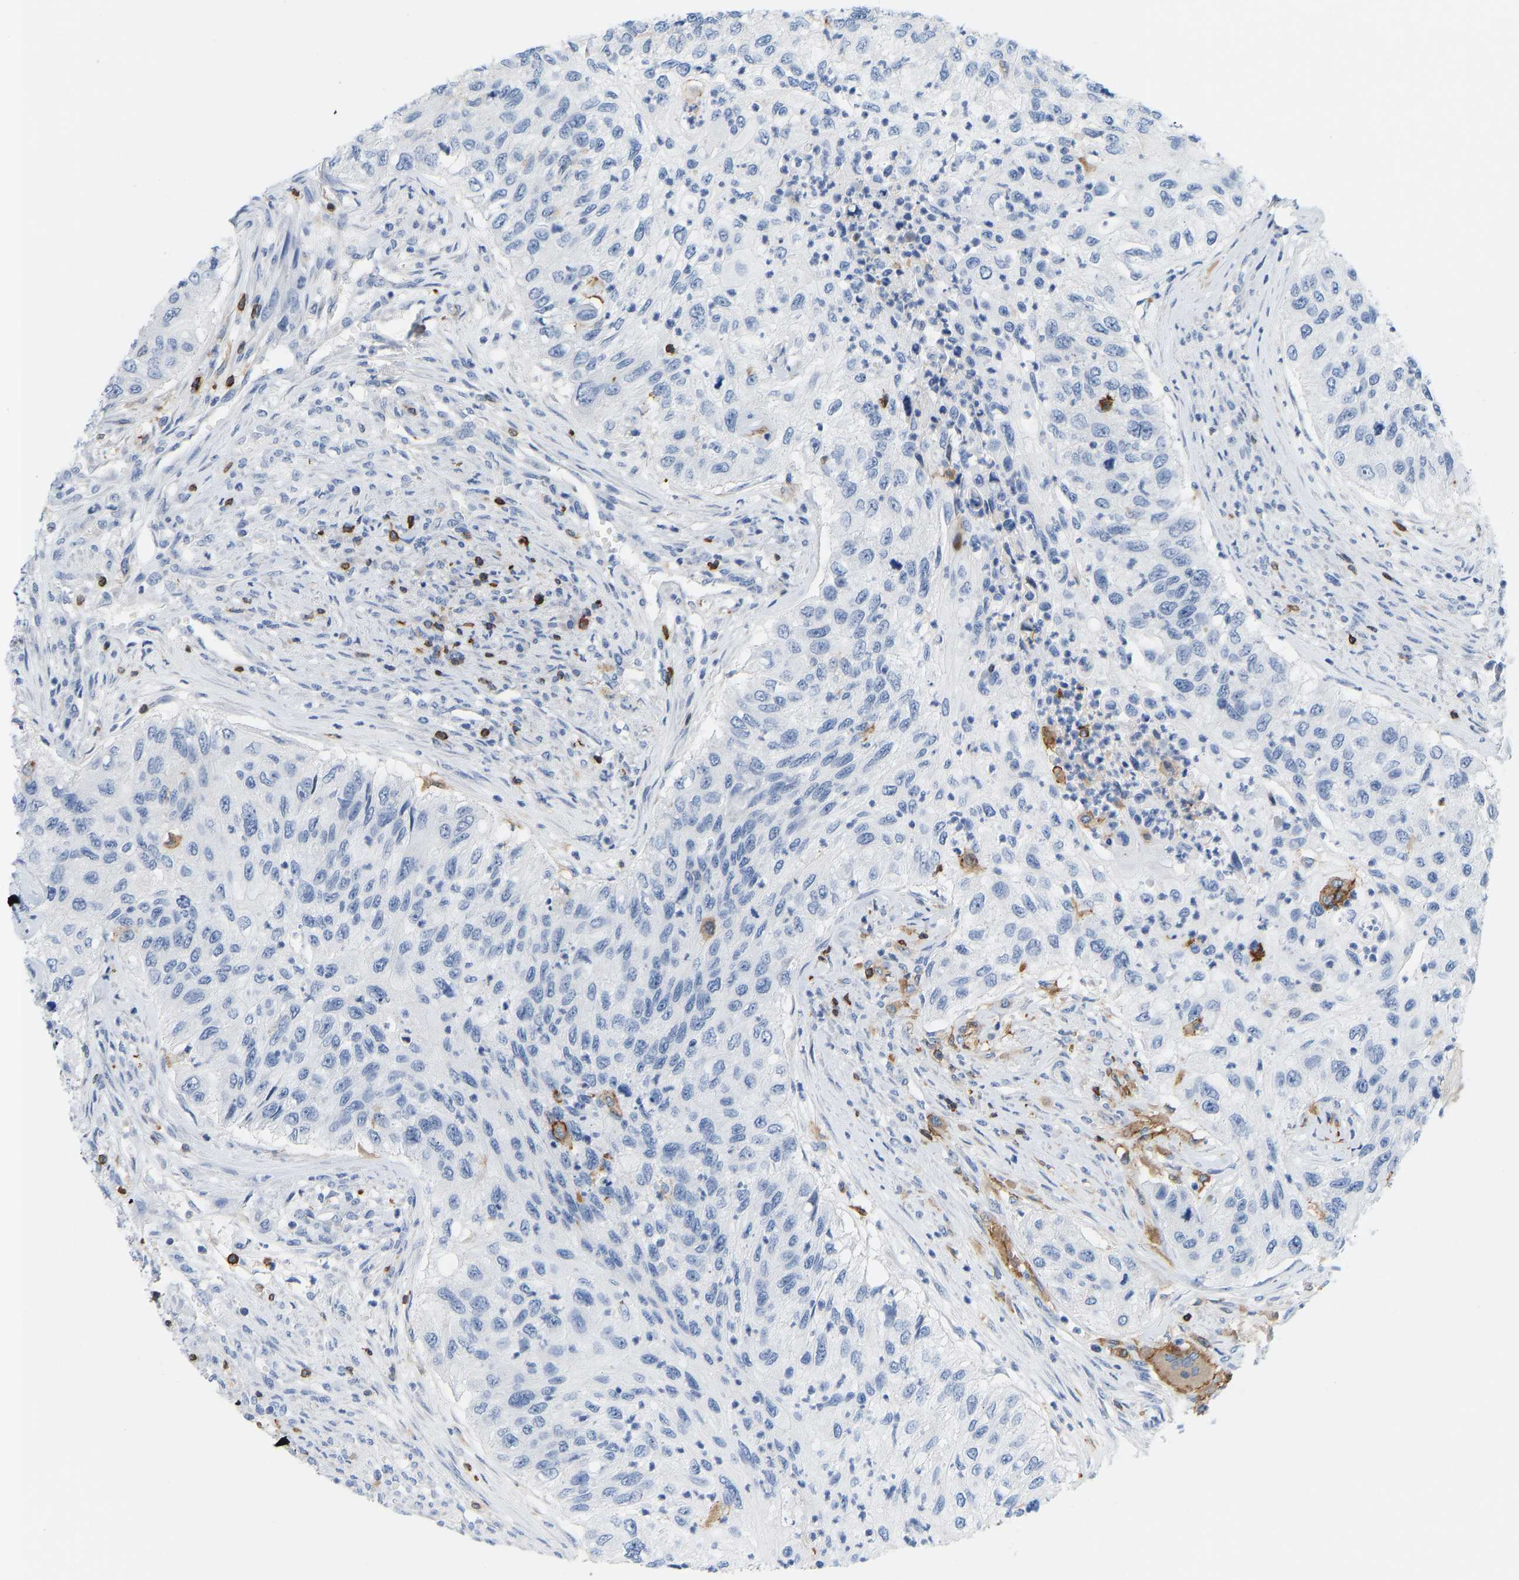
{"staining": {"intensity": "negative", "quantity": "none", "location": "none"}, "tissue": "urothelial cancer", "cell_type": "Tumor cells", "image_type": "cancer", "snomed": [{"axis": "morphology", "description": "Urothelial carcinoma, High grade"}, {"axis": "topography", "description": "Urinary bladder"}], "caption": "Tumor cells show no significant staining in urothelial carcinoma (high-grade).", "gene": "EVL", "patient": {"sex": "female", "age": 60}}